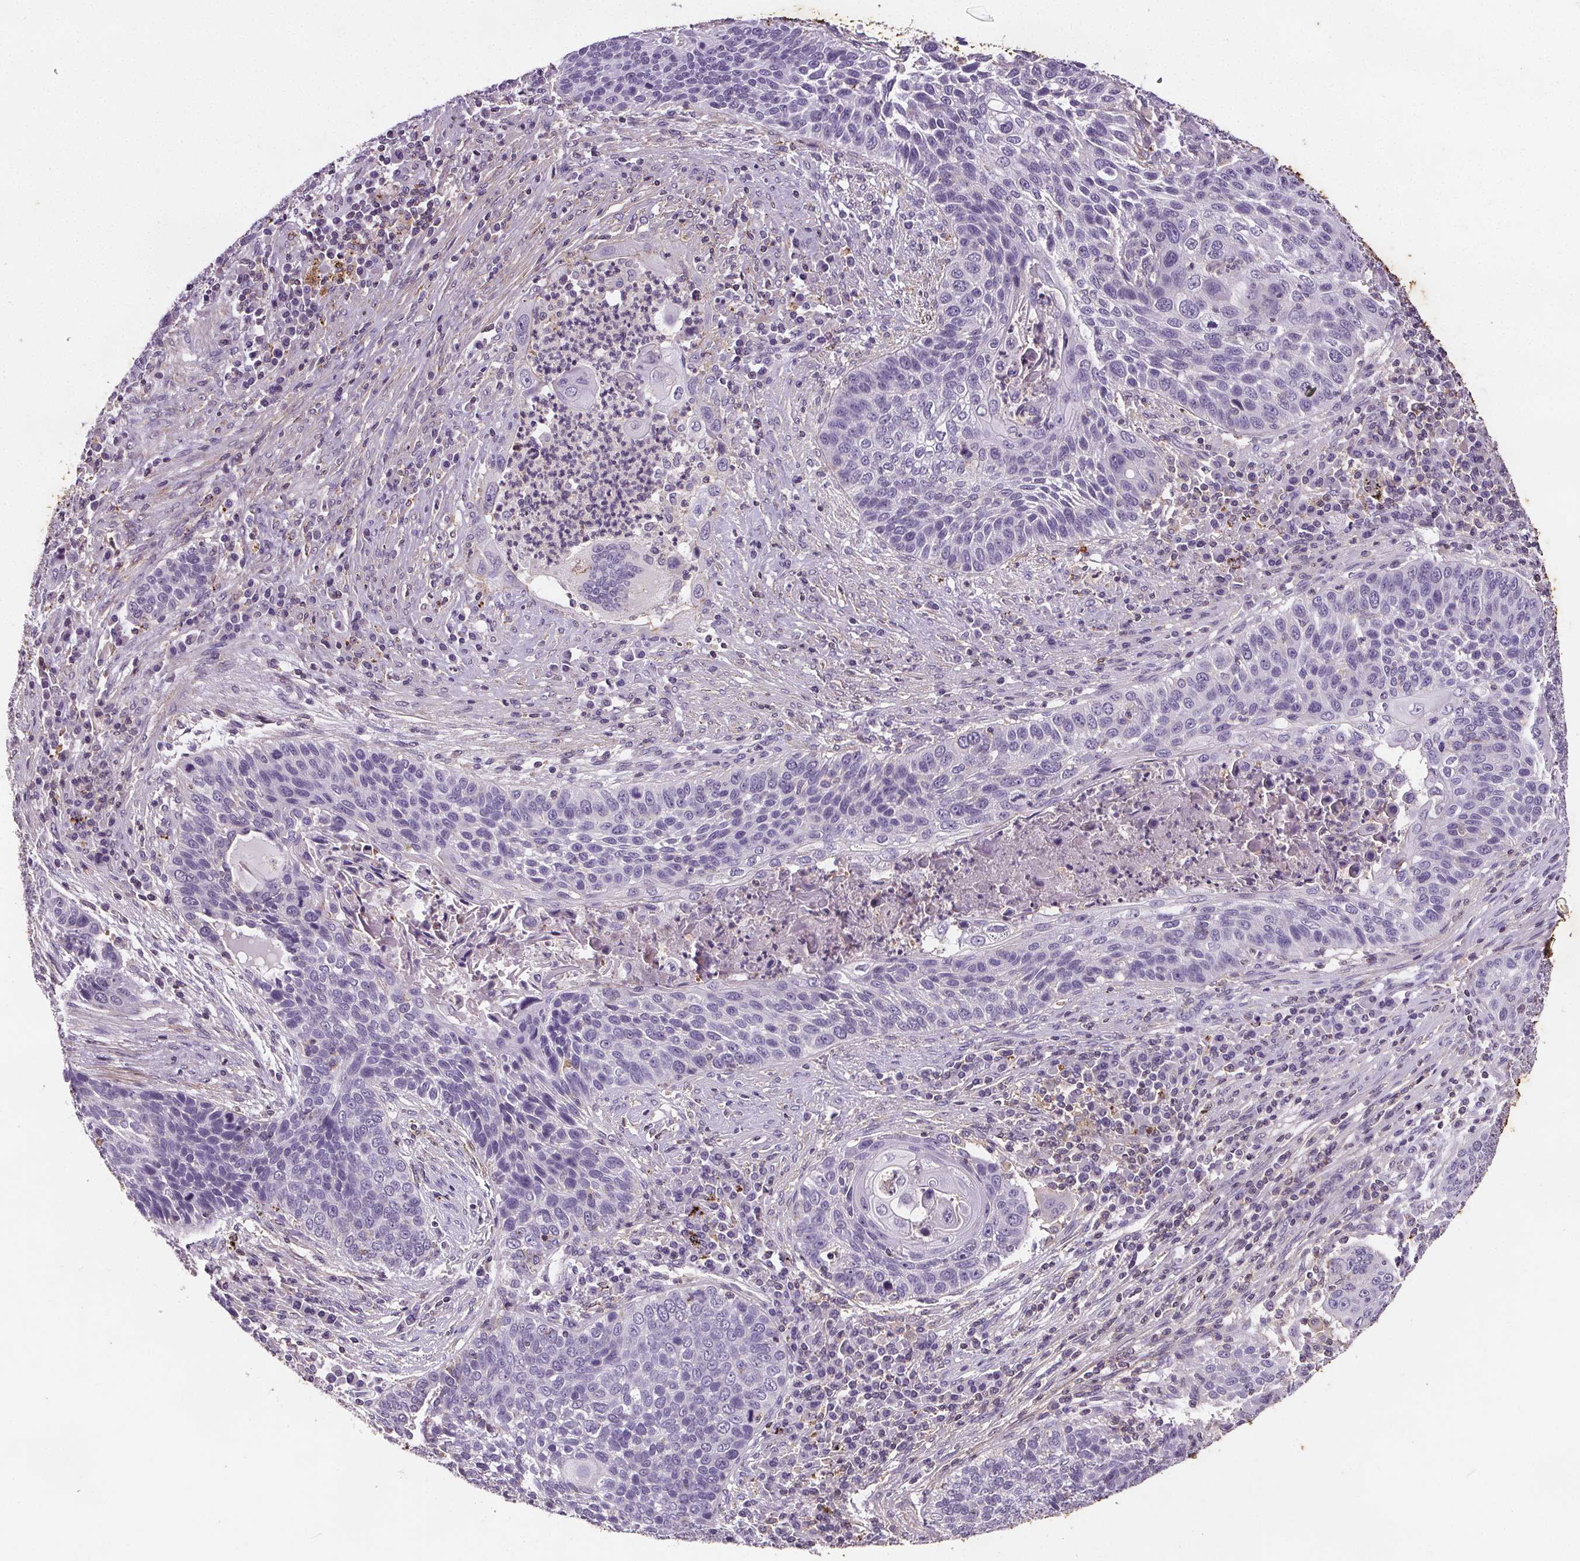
{"staining": {"intensity": "negative", "quantity": "none", "location": "none"}, "tissue": "lung cancer", "cell_type": "Tumor cells", "image_type": "cancer", "snomed": [{"axis": "morphology", "description": "Squamous cell carcinoma, NOS"}, {"axis": "morphology", "description": "Squamous cell carcinoma, metastatic, NOS"}, {"axis": "topography", "description": "Lung"}, {"axis": "topography", "description": "Pleura, NOS"}], "caption": "A photomicrograph of lung squamous cell carcinoma stained for a protein demonstrates no brown staining in tumor cells.", "gene": "C19orf84", "patient": {"sex": "male", "age": 72}}